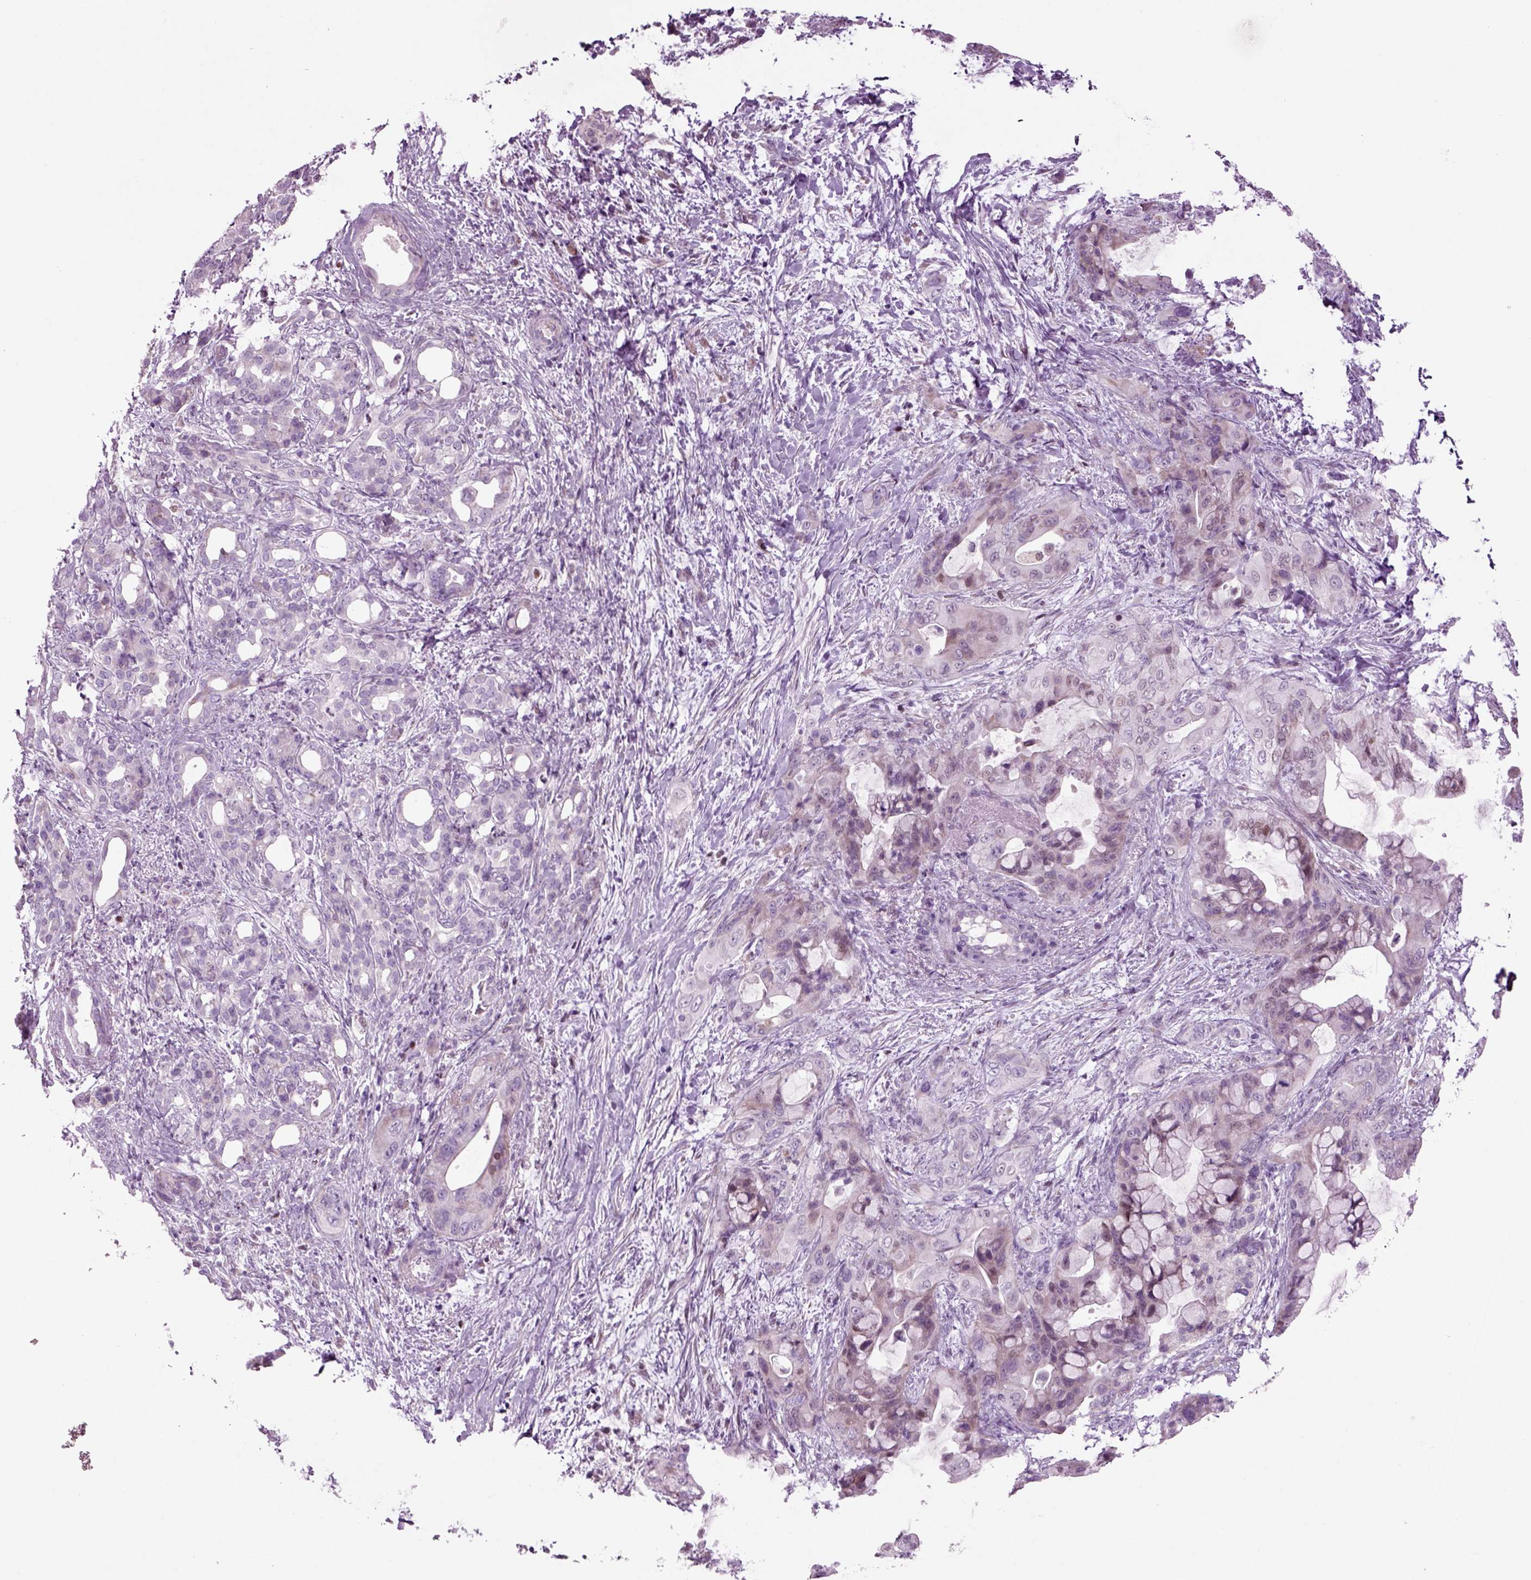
{"staining": {"intensity": "weak", "quantity": "<25%", "location": "cytoplasmic/membranous"}, "tissue": "pancreatic cancer", "cell_type": "Tumor cells", "image_type": "cancer", "snomed": [{"axis": "morphology", "description": "Adenocarcinoma, NOS"}, {"axis": "topography", "description": "Pancreas"}], "caption": "Immunohistochemistry micrograph of pancreatic adenocarcinoma stained for a protein (brown), which shows no positivity in tumor cells.", "gene": "ARID3A", "patient": {"sex": "male", "age": 71}}